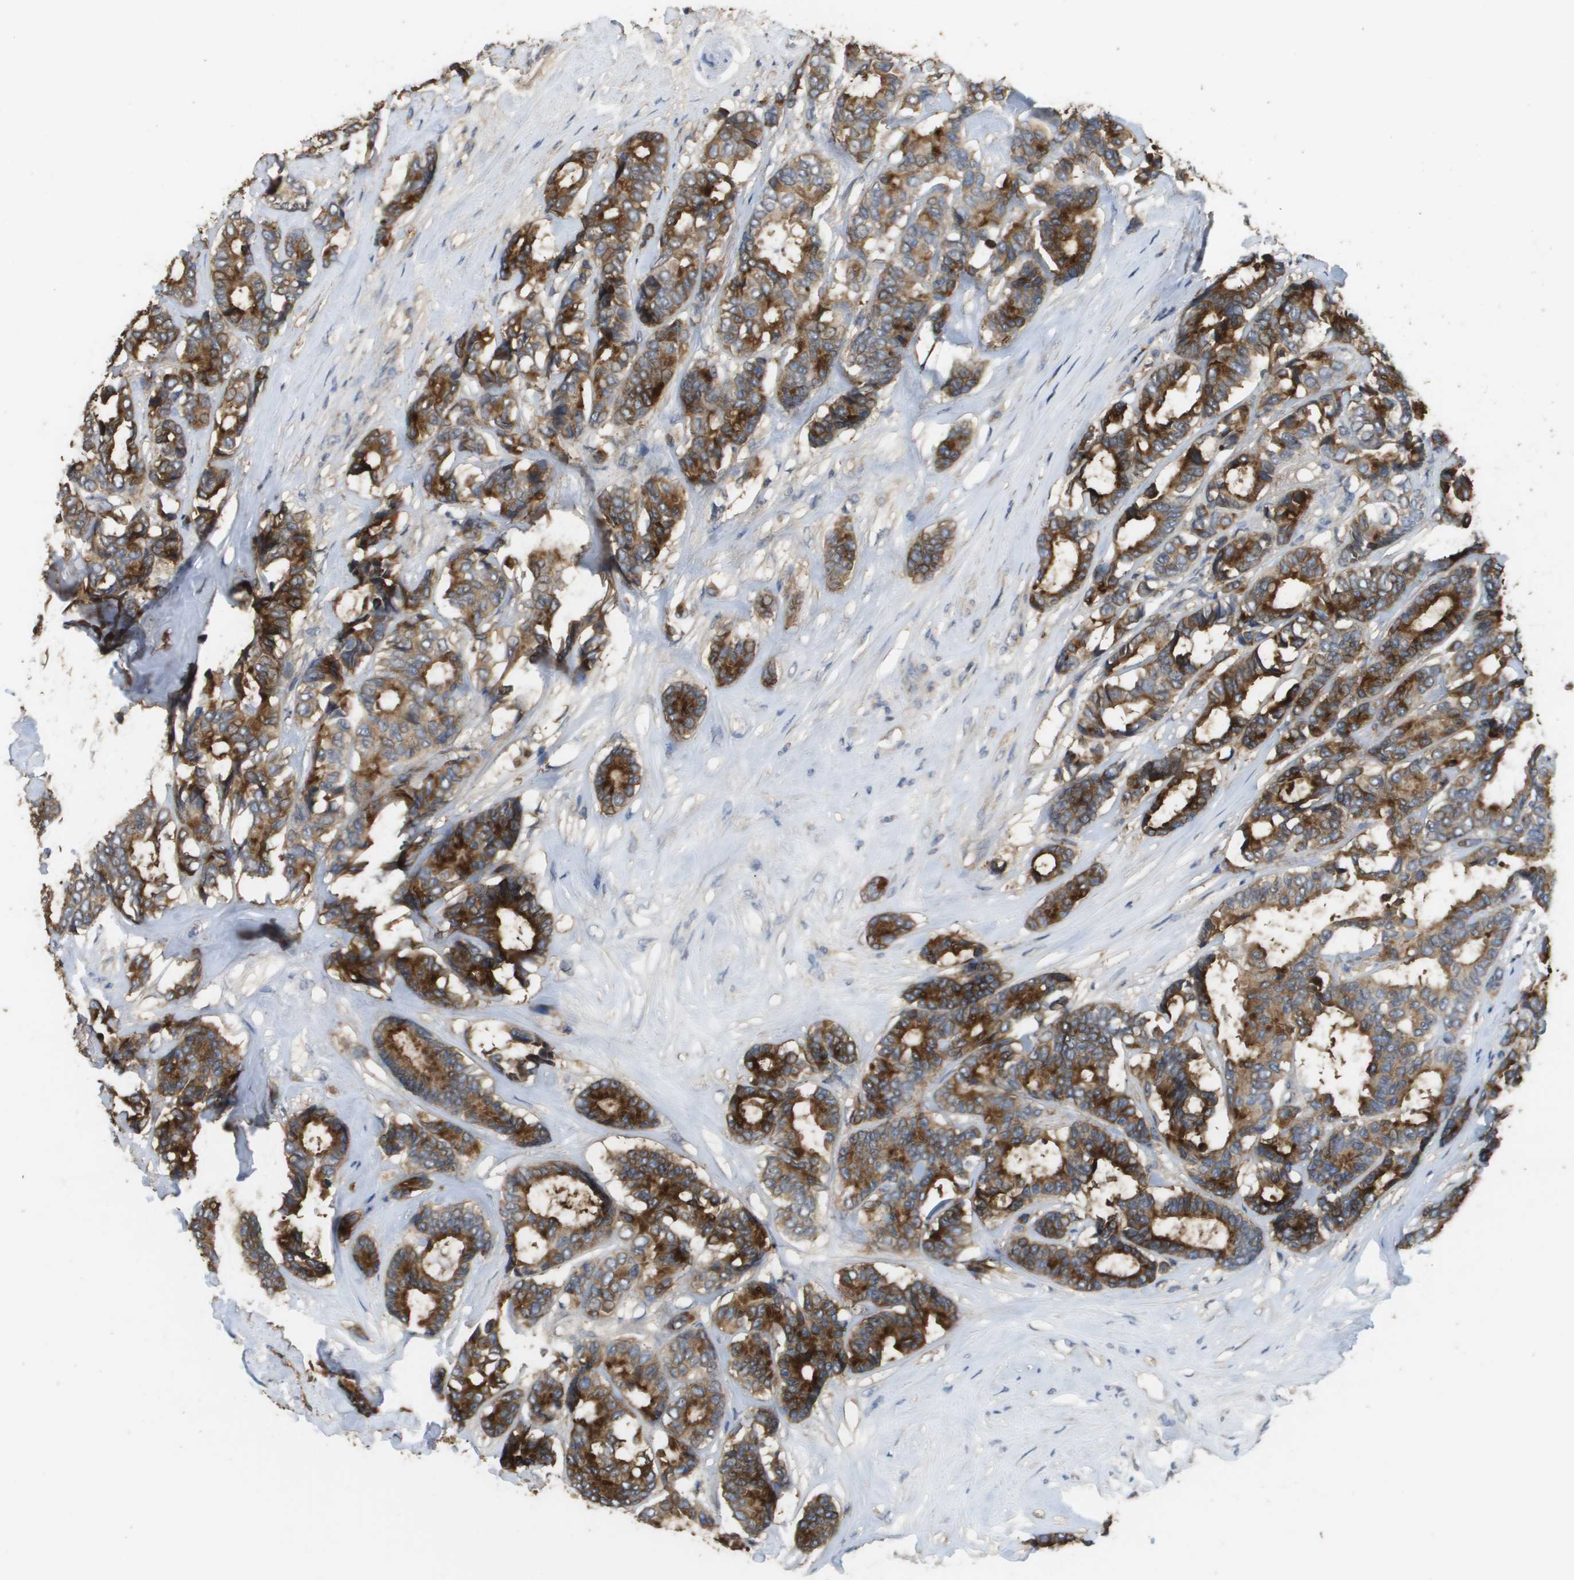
{"staining": {"intensity": "strong", "quantity": ">75%", "location": "cytoplasmic/membranous"}, "tissue": "breast cancer", "cell_type": "Tumor cells", "image_type": "cancer", "snomed": [{"axis": "morphology", "description": "Duct carcinoma"}, {"axis": "topography", "description": "Breast"}], "caption": "Breast cancer tissue shows strong cytoplasmic/membranous positivity in about >75% of tumor cells", "gene": "RAB27B", "patient": {"sex": "female", "age": 87}}